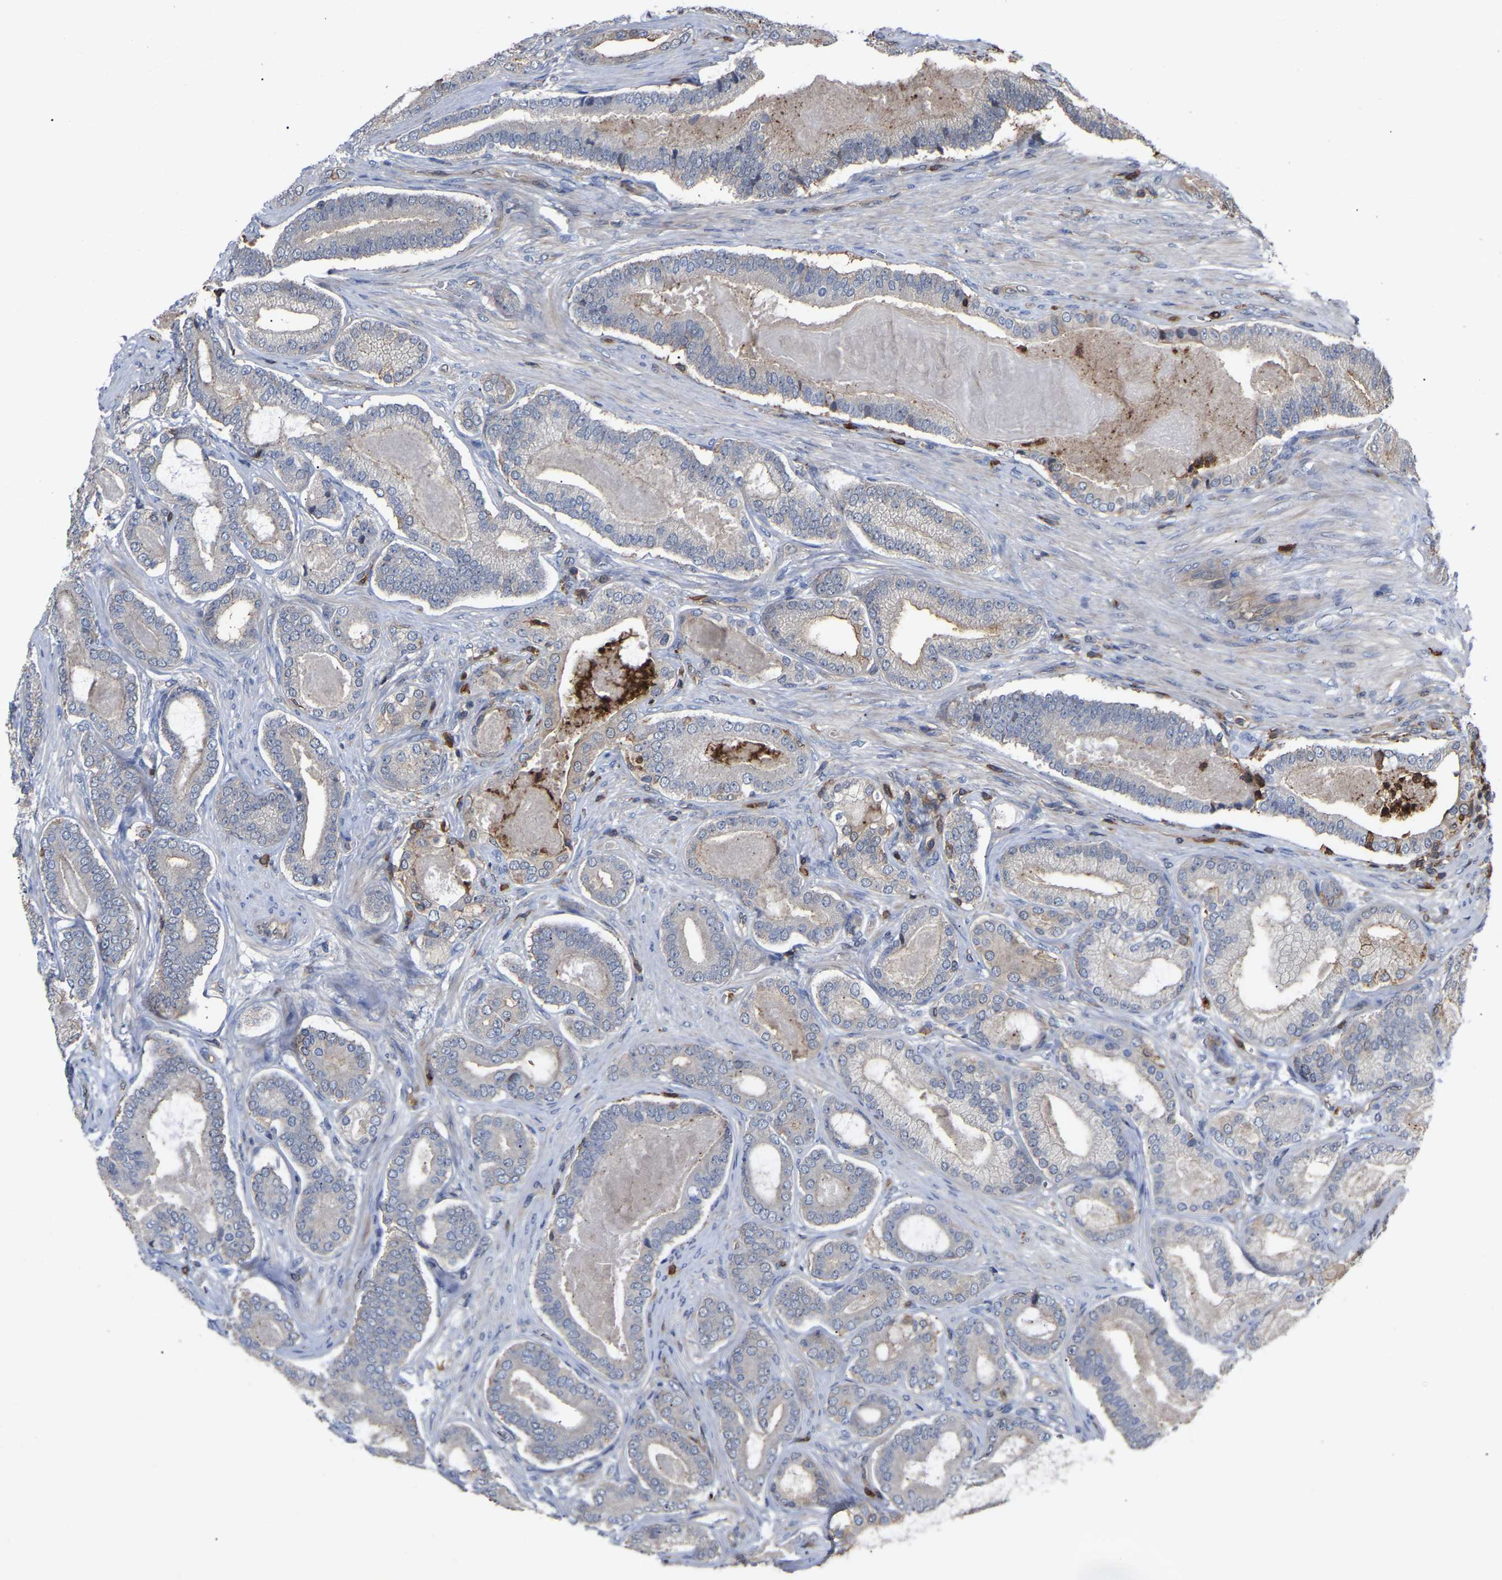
{"staining": {"intensity": "negative", "quantity": "none", "location": "none"}, "tissue": "prostate cancer", "cell_type": "Tumor cells", "image_type": "cancer", "snomed": [{"axis": "morphology", "description": "Adenocarcinoma, High grade"}, {"axis": "topography", "description": "Prostate"}], "caption": "Human prostate adenocarcinoma (high-grade) stained for a protein using immunohistochemistry displays no positivity in tumor cells.", "gene": "CIT", "patient": {"sex": "male", "age": 60}}